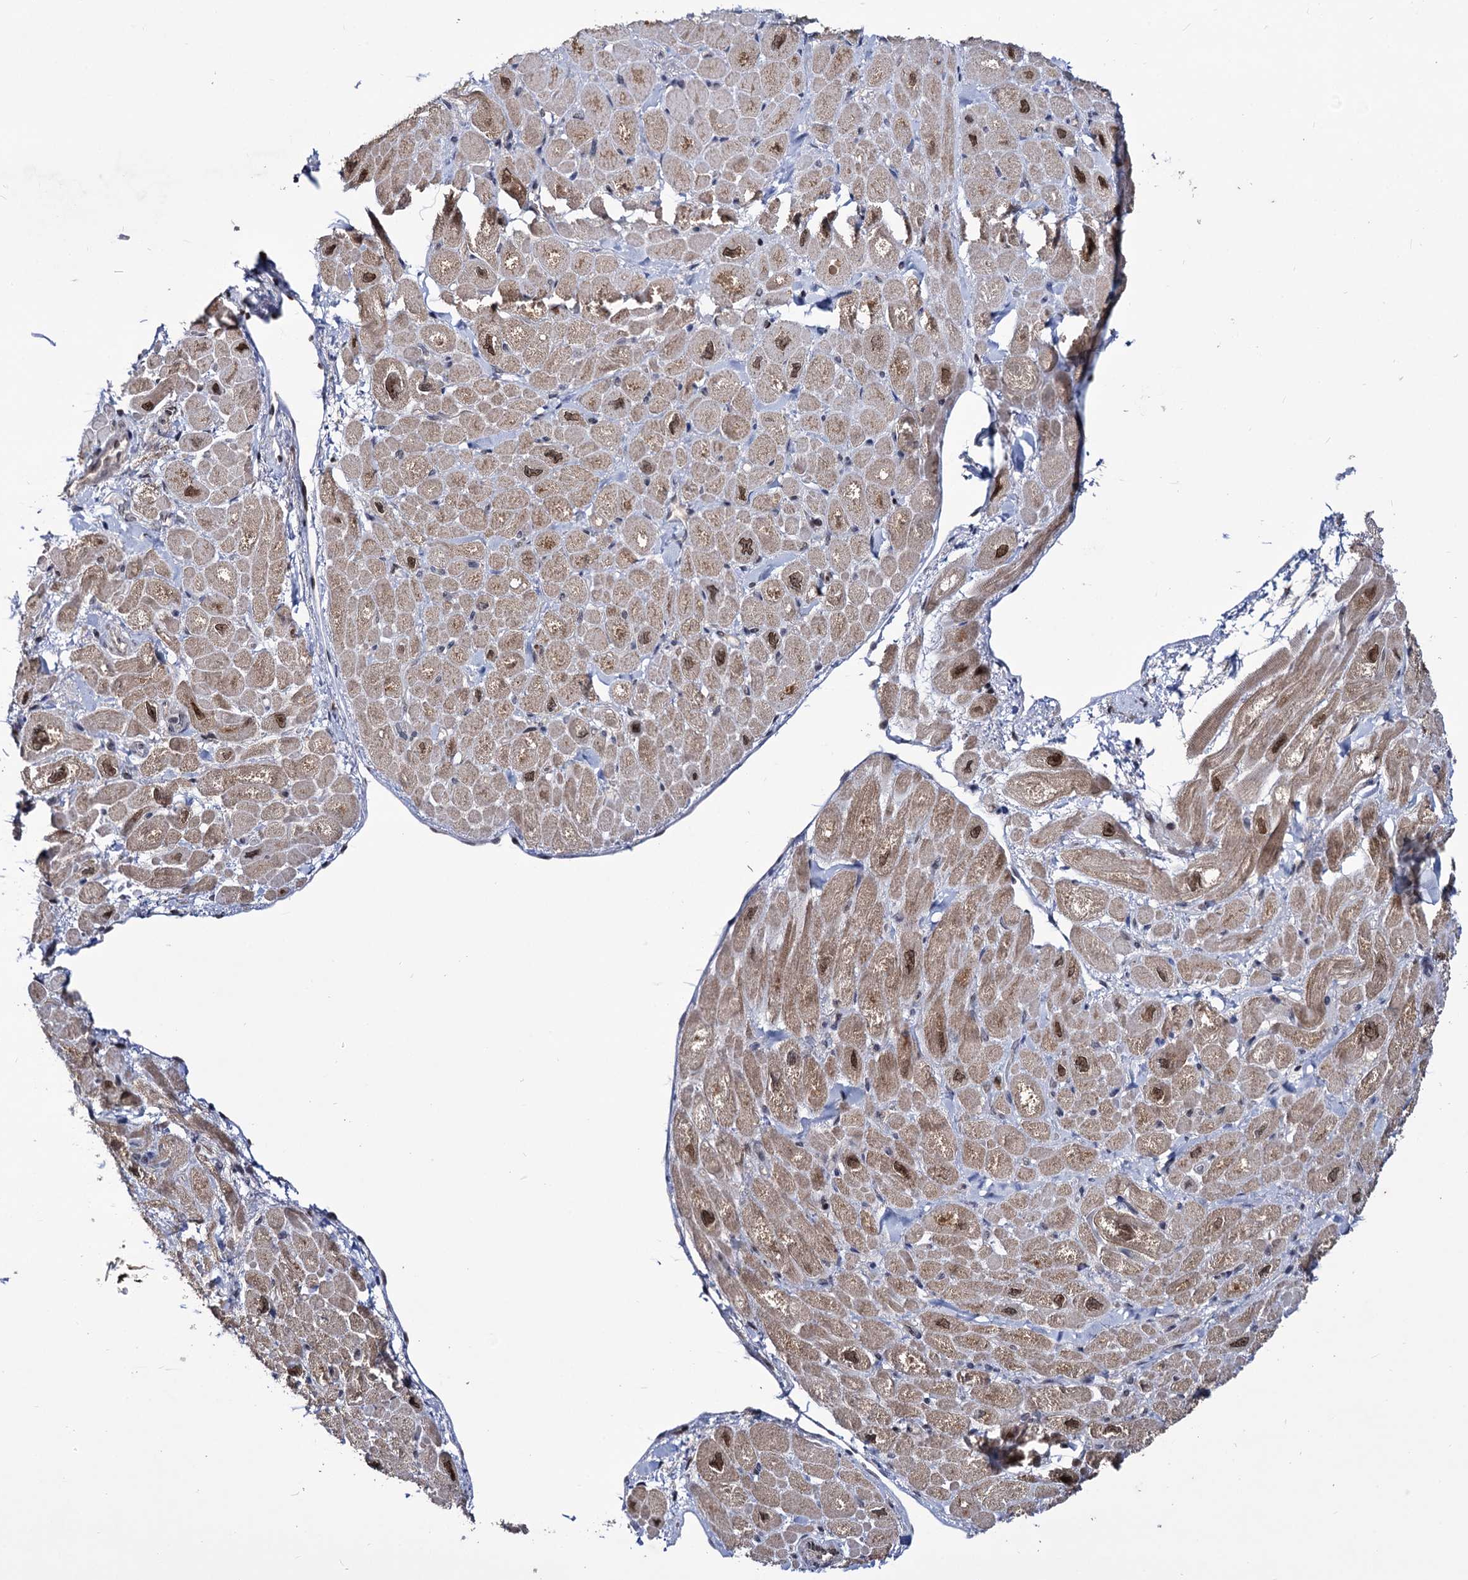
{"staining": {"intensity": "moderate", "quantity": ">75%", "location": "cytoplasmic/membranous,nuclear"}, "tissue": "heart muscle", "cell_type": "Cardiomyocytes", "image_type": "normal", "snomed": [{"axis": "morphology", "description": "Normal tissue, NOS"}, {"axis": "topography", "description": "Heart"}], "caption": "IHC staining of normal heart muscle, which displays medium levels of moderate cytoplasmic/membranous,nuclear expression in approximately >75% of cardiomyocytes indicating moderate cytoplasmic/membranous,nuclear protein positivity. The staining was performed using DAB (3,3'-diaminobenzidine) (brown) for protein detection and nuclei were counterstained in hematoxylin (blue).", "gene": "SMCHD1", "patient": {"sex": "male", "age": 65}}